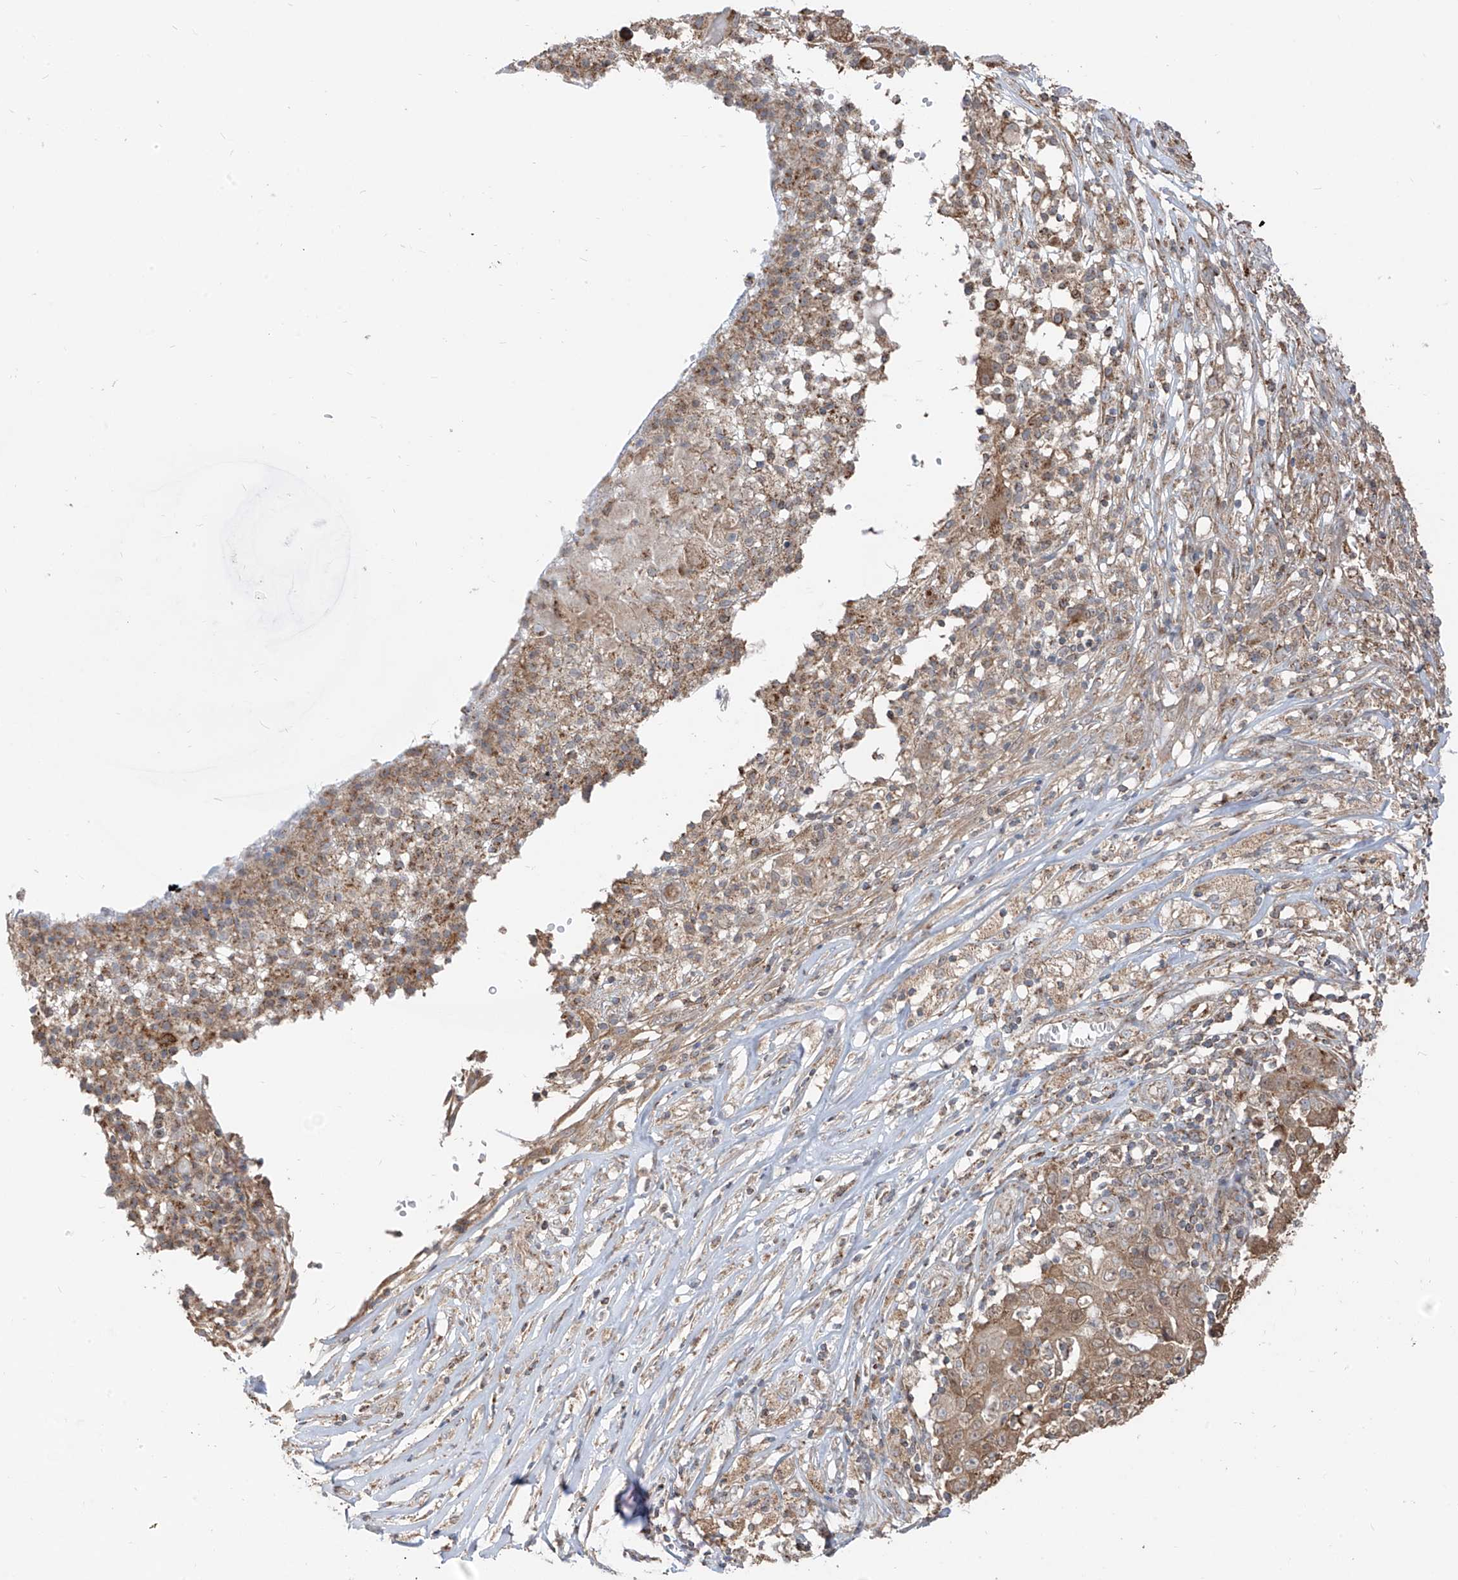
{"staining": {"intensity": "moderate", "quantity": ">75%", "location": "cytoplasmic/membranous"}, "tissue": "ovarian cancer", "cell_type": "Tumor cells", "image_type": "cancer", "snomed": [{"axis": "morphology", "description": "Carcinoma, endometroid"}, {"axis": "topography", "description": "Ovary"}], "caption": "Endometroid carcinoma (ovarian) stained for a protein (brown) demonstrates moderate cytoplasmic/membranous positive positivity in about >75% of tumor cells.", "gene": "ETHE1", "patient": {"sex": "female", "age": 42}}